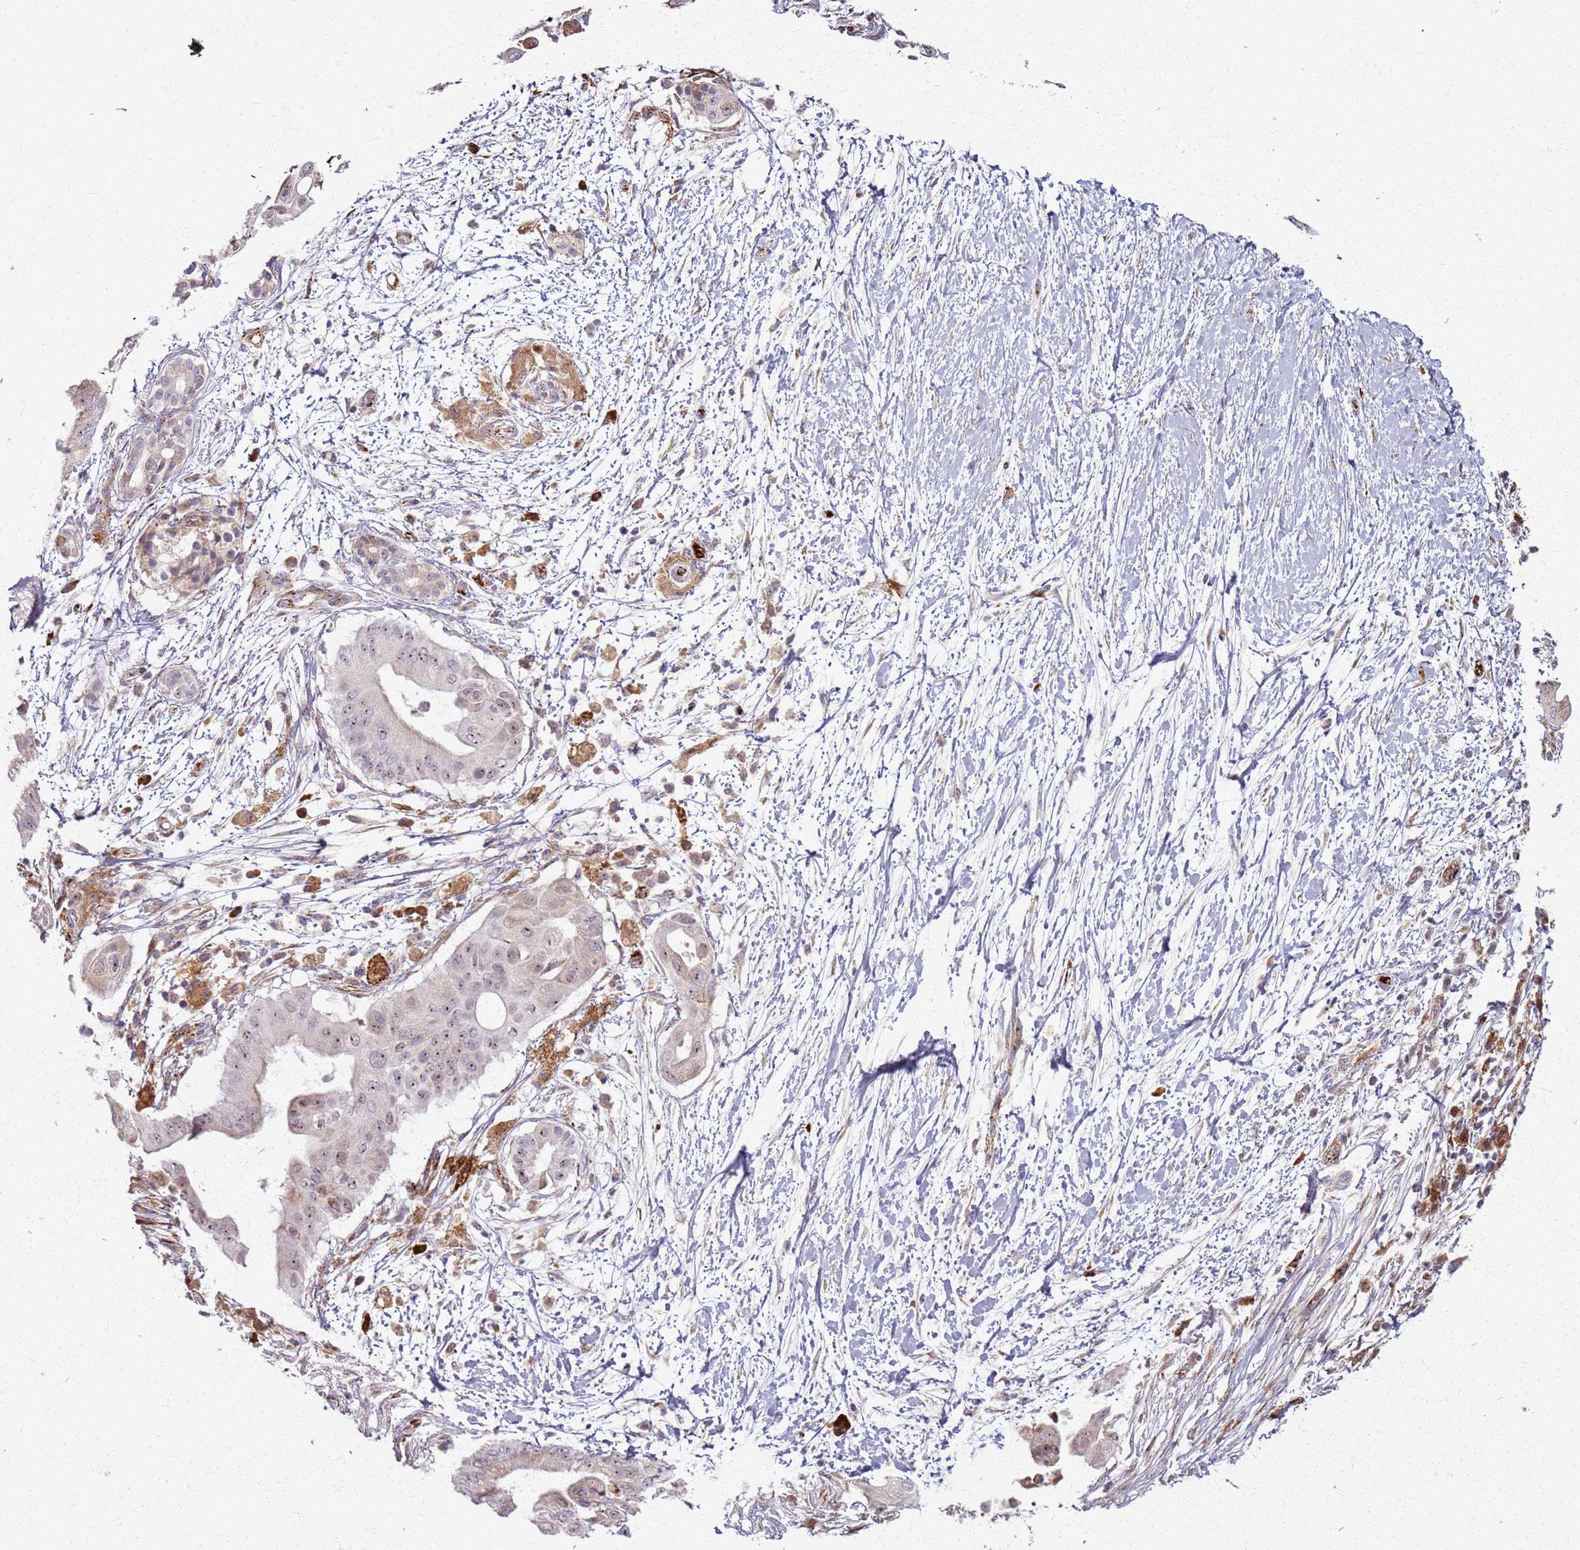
{"staining": {"intensity": "moderate", "quantity": "<25%", "location": "nuclear"}, "tissue": "pancreatic cancer", "cell_type": "Tumor cells", "image_type": "cancer", "snomed": [{"axis": "morphology", "description": "Adenocarcinoma, NOS"}, {"axis": "topography", "description": "Pancreas"}], "caption": "Adenocarcinoma (pancreatic) stained with a brown dye demonstrates moderate nuclear positive positivity in about <25% of tumor cells.", "gene": "KRI1", "patient": {"sex": "male", "age": 68}}